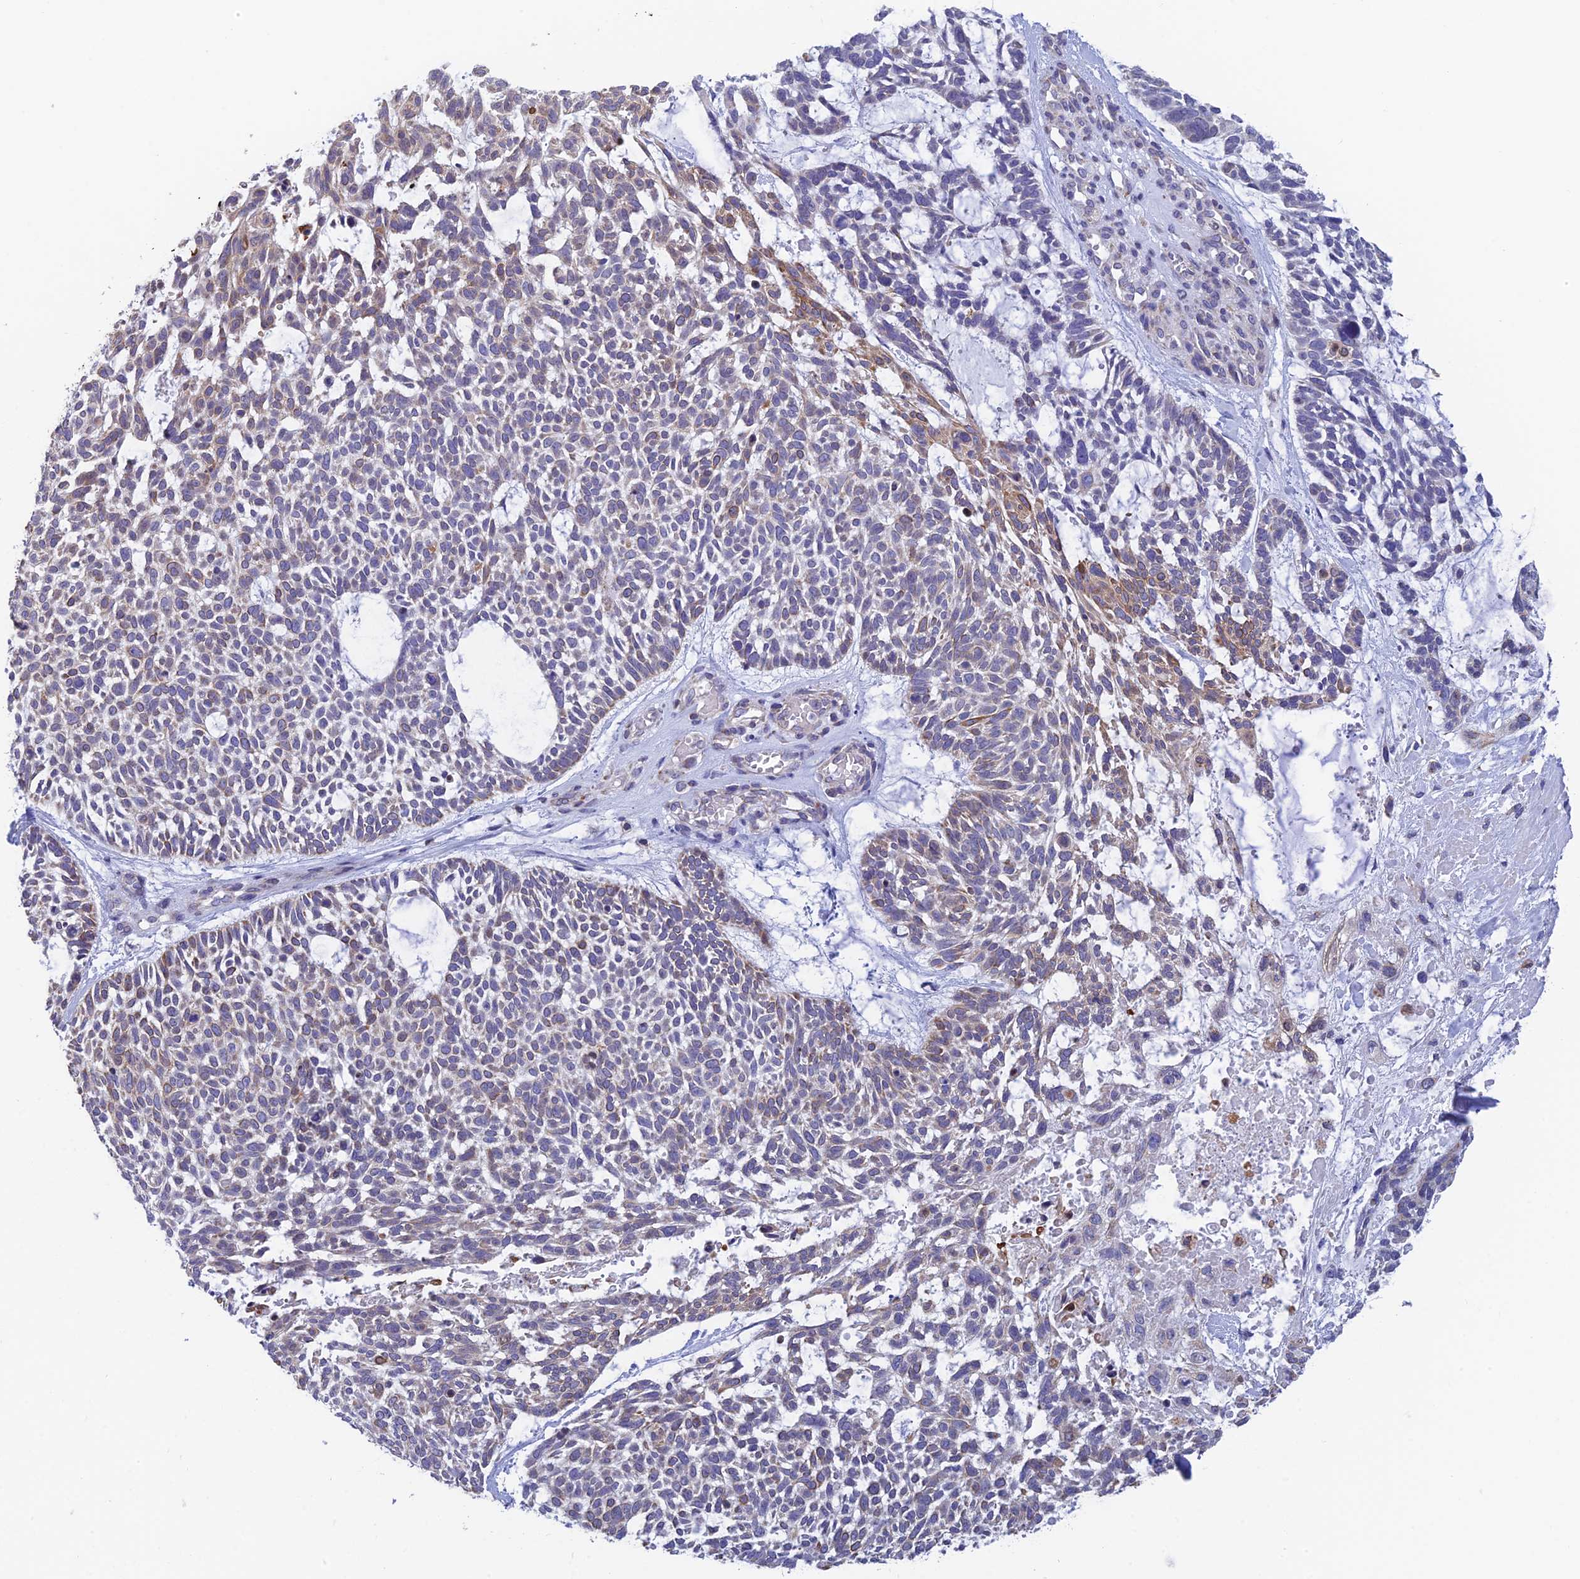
{"staining": {"intensity": "weak", "quantity": "25%-75%", "location": "cytoplasmic/membranous"}, "tissue": "skin cancer", "cell_type": "Tumor cells", "image_type": "cancer", "snomed": [{"axis": "morphology", "description": "Basal cell carcinoma"}, {"axis": "topography", "description": "Skin"}], "caption": "Immunohistochemical staining of human skin cancer (basal cell carcinoma) reveals low levels of weak cytoplasmic/membranous protein expression in about 25%-75% of tumor cells.", "gene": "REXO5", "patient": {"sex": "male", "age": 88}}